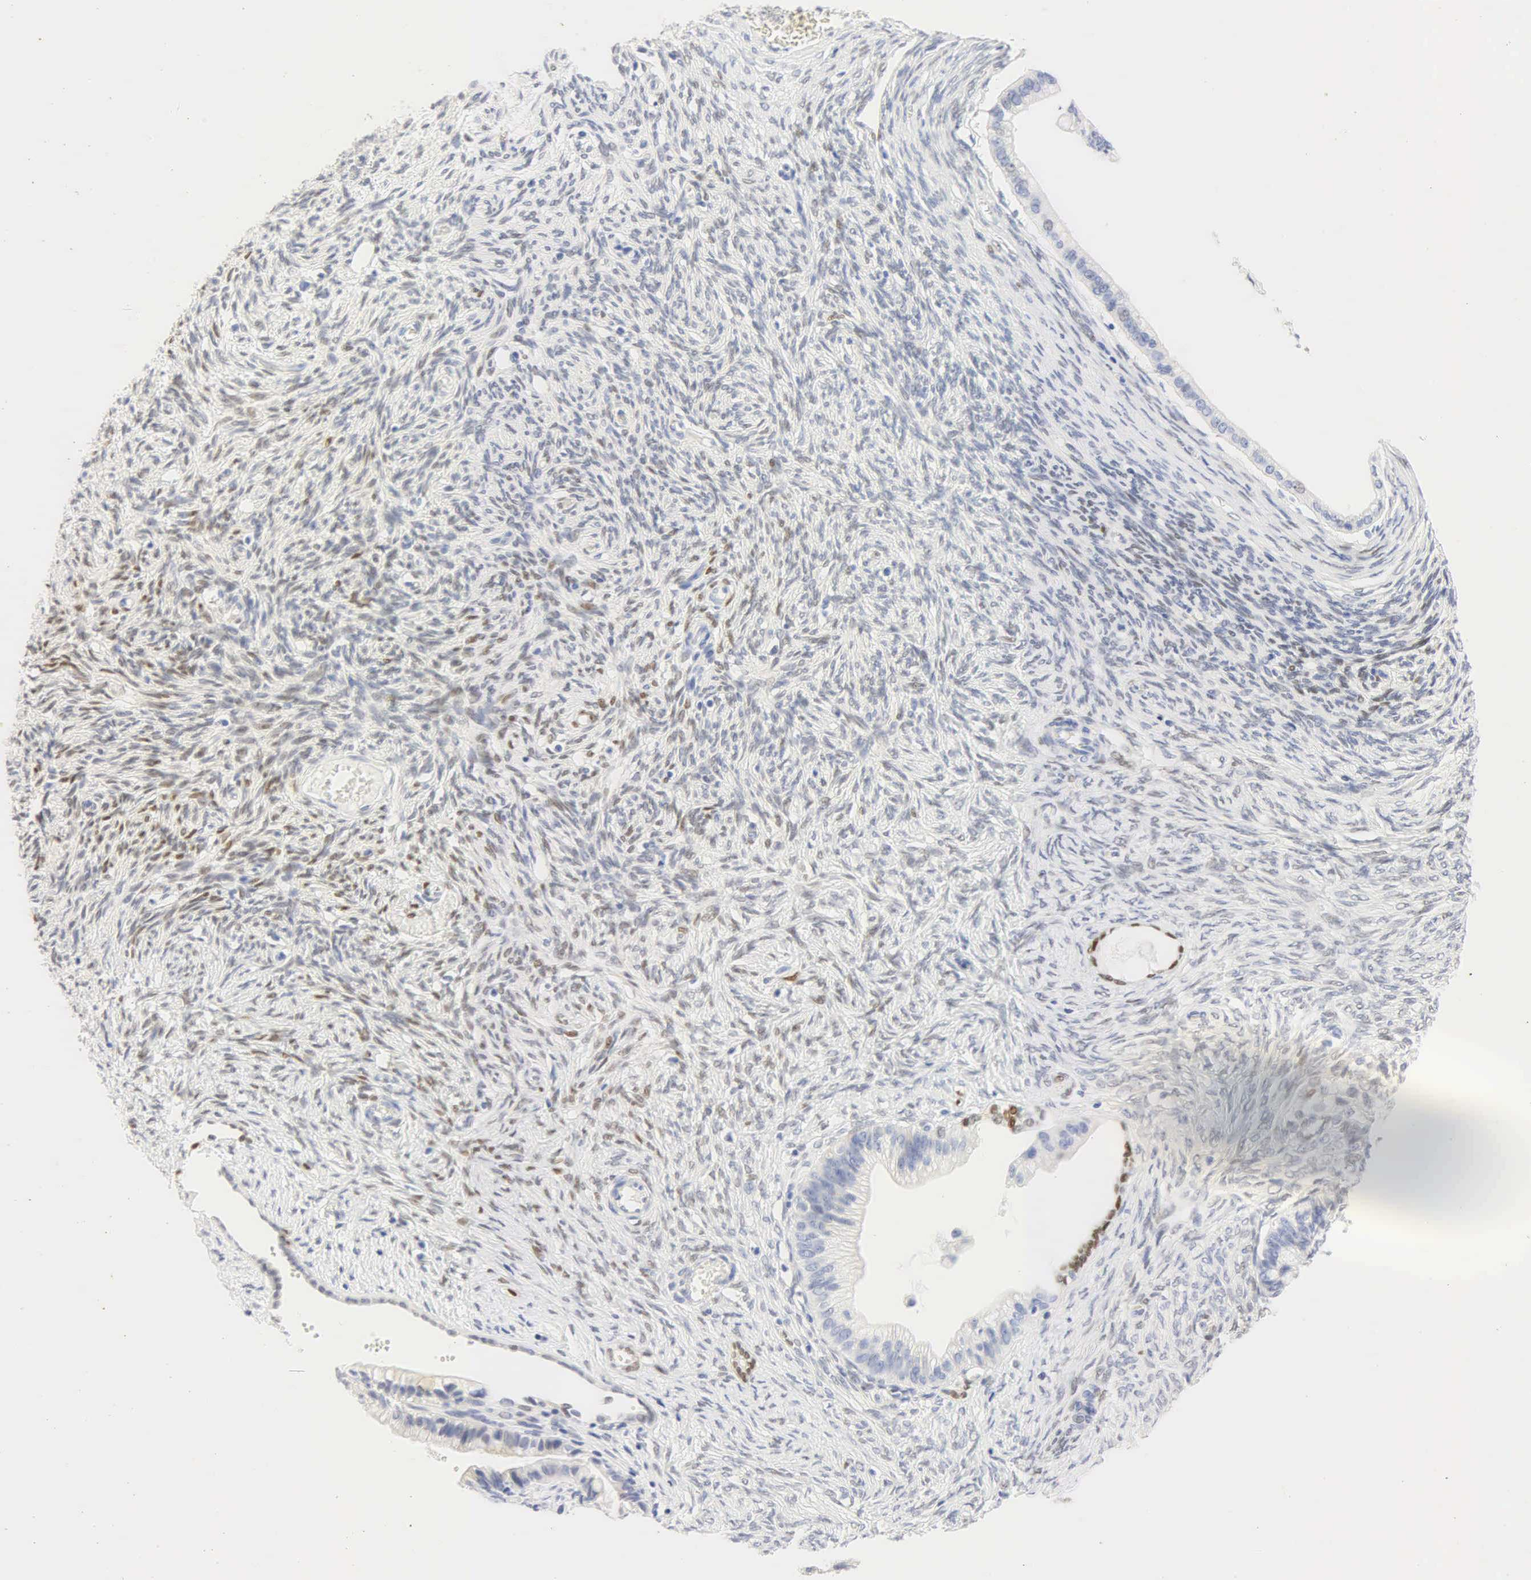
{"staining": {"intensity": "weak", "quantity": "25%-75%", "location": "nuclear"}, "tissue": "ovarian cancer", "cell_type": "Tumor cells", "image_type": "cancer", "snomed": [{"axis": "morphology", "description": "Cystadenocarcinoma, mucinous, NOS"}, {"axis": "topography", "description": "Ovary"}], "caption": "DAB (3,3'-diaminobenzidine) immunohistochemical staining of mucinous cystadenocarcinoma (ovarian) displays weak nuclear protein positivity in about 25%-75% of tumor cells. (IHC, brightfield microscopy, high magnification).", "gene": "PGR", "patient": {"sex": "female", "age": 57}}